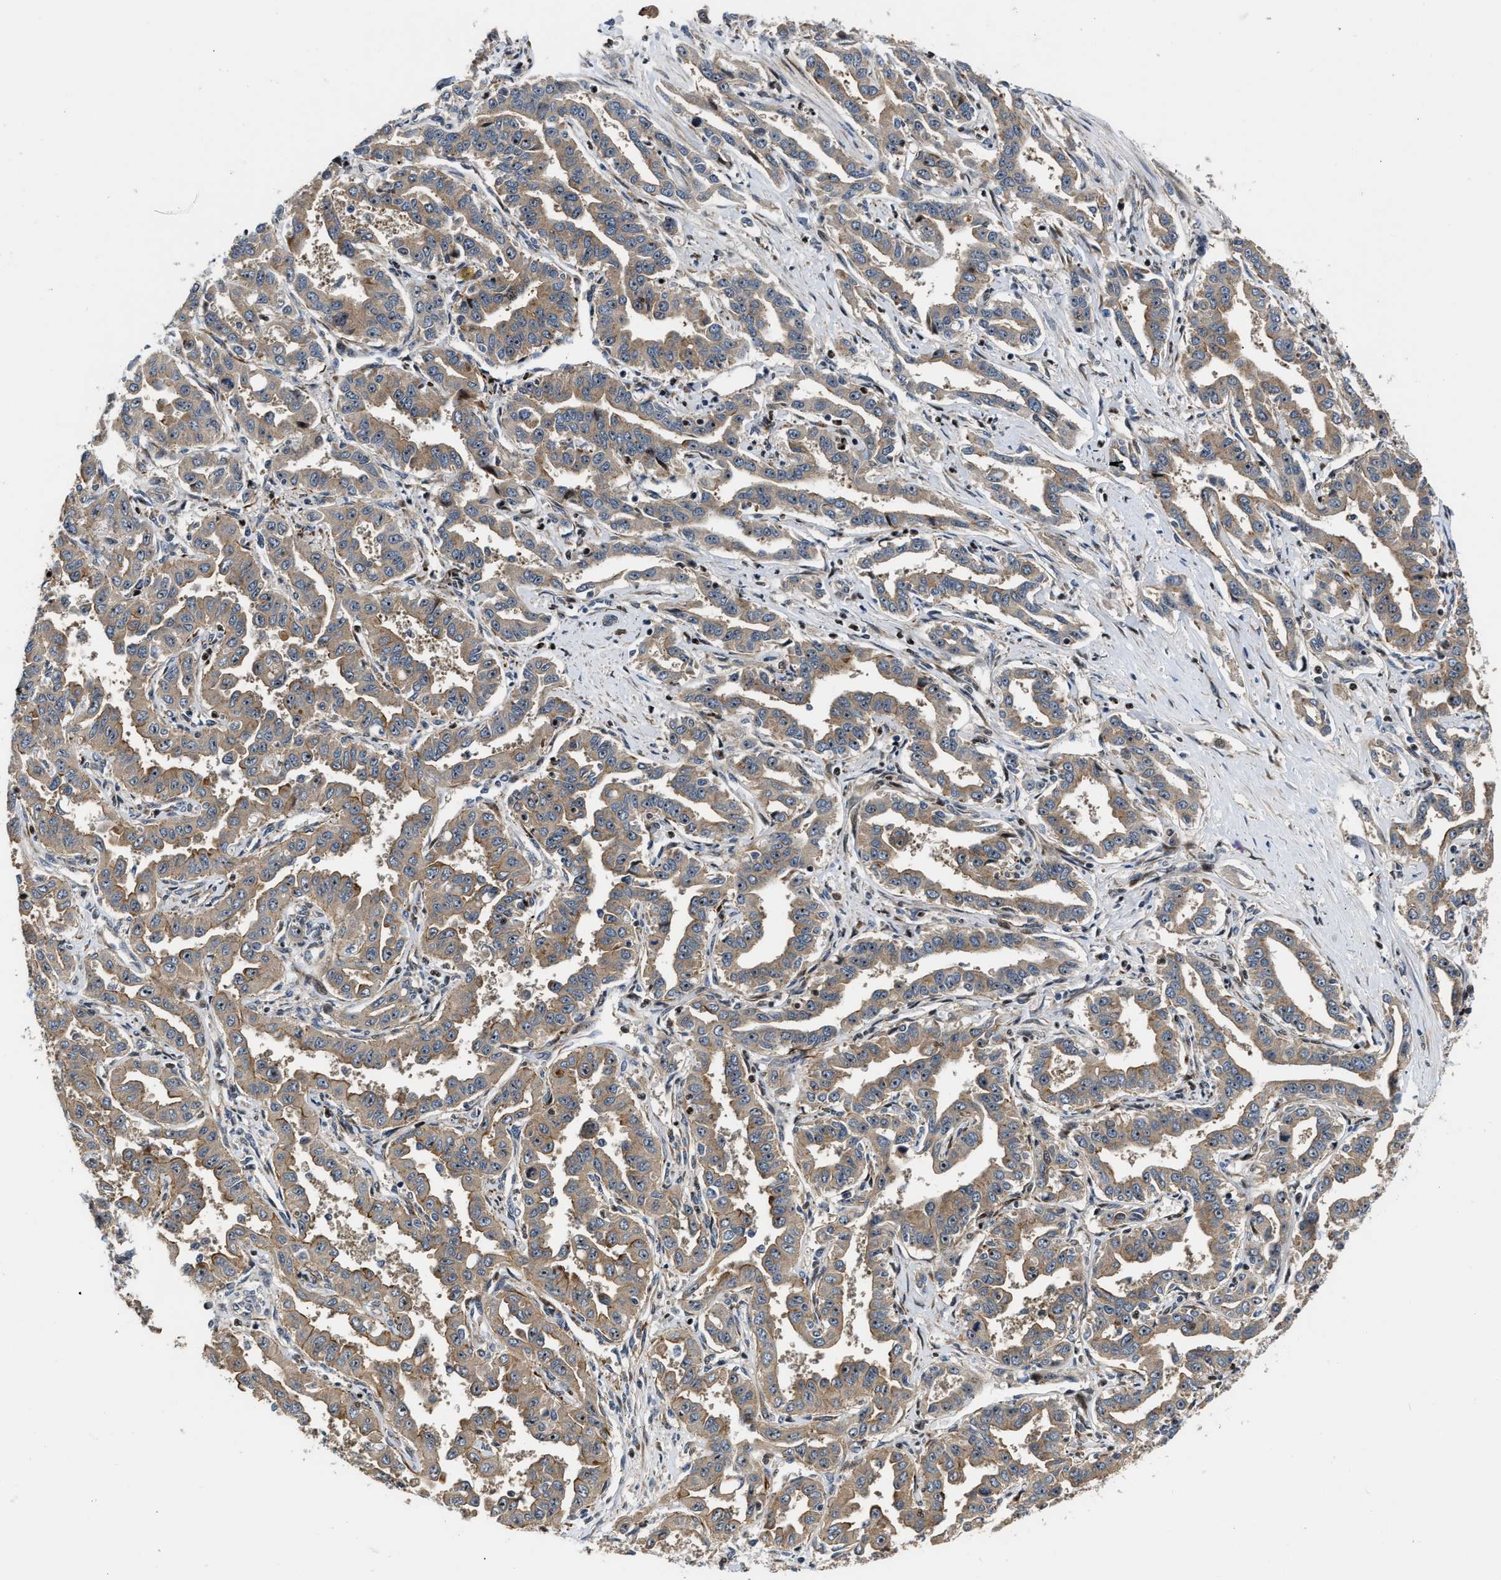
{"staining": {"intensity": "moderate", "quantity": ">75%", "location": "cytoplasmic/membranous"}, "tissue": "liver cancer", "cell_type": "Tumor cells", "image_type": "cancer", "snomed": [{"axis": "morphology", "description": "Cholangiocarcinoma"}, {"axis": "topography", "description": "Liver"}], "caption": "Immunohistochemistry of liver cancer (cholangiocarcinoma) displays medium levels of moderate cytoplasmic/membranous staining in about >75% of tumor cells. The staining was performed using DAB (3,3'-diaminobenzidine) to visualize the protein expression in brown, while the nuclei were stained in blue with hematoxylin (Magnification: 20x).", "gene": "ALDH3A2", "patient": {"sex": "male", "age": 59}}